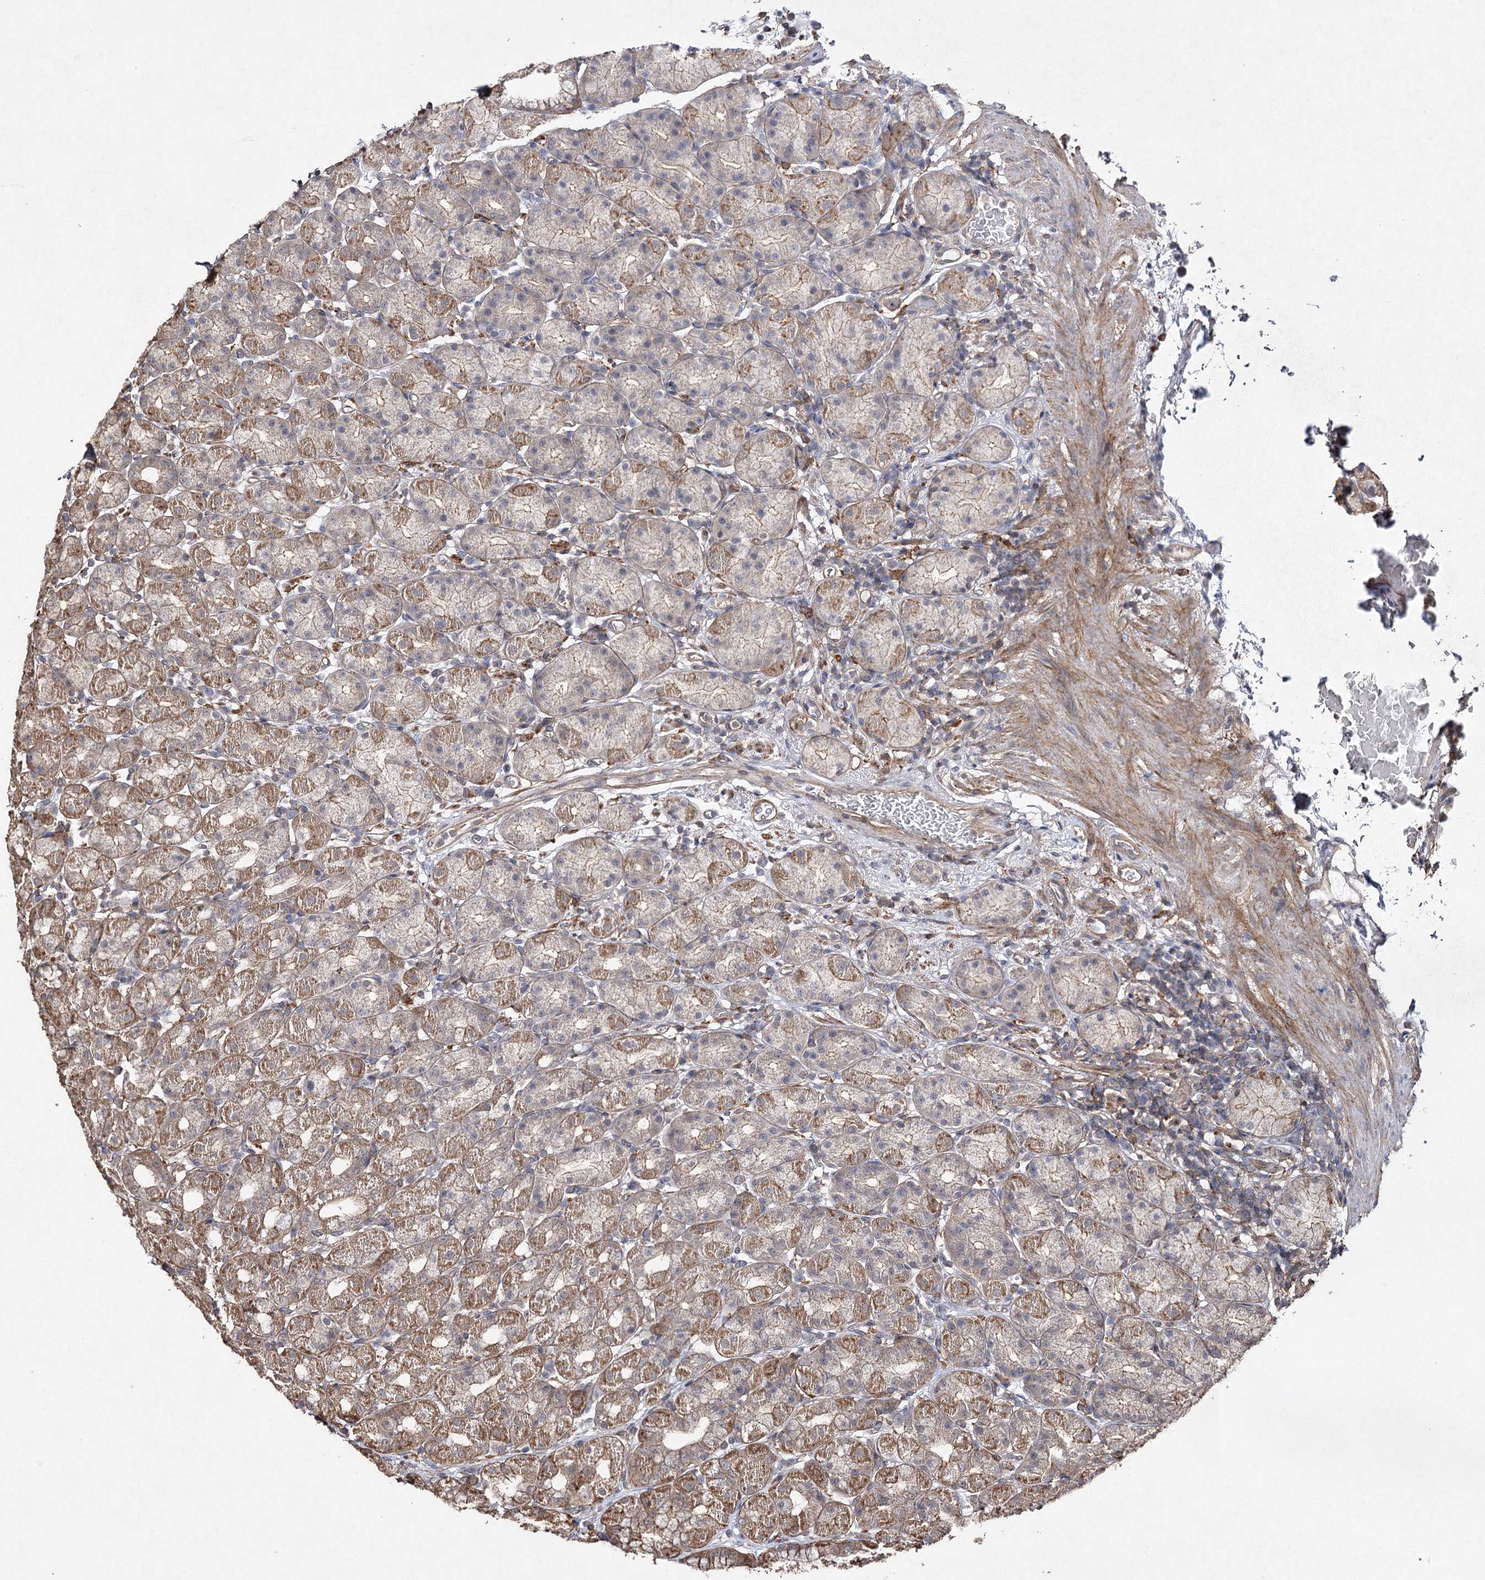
{"staining": {"intensity": "moderate", "quantity": "25%-75%", "location": "cytoplasmic/membranous"}, "tissue": "stomach", "cell_type": "Glandular cells", "image_type": "normal", "snomed": [{"axis": "morphology", "description": "Normal tissue, NOS"}, {"axis": "topography", "description": "Stomach, upper"}], "caption": "Glandular cells display medium levels of moderate cytoplasmic/membranous staining in about 25%-75% of cells in normal human stomach. Using DAB (brown) and hematoxylin (blue) stains, captured at high magnification using brightfield microscopy.", "gene": "OBSL1", "patient": {"sex": "male", "age": 68}}